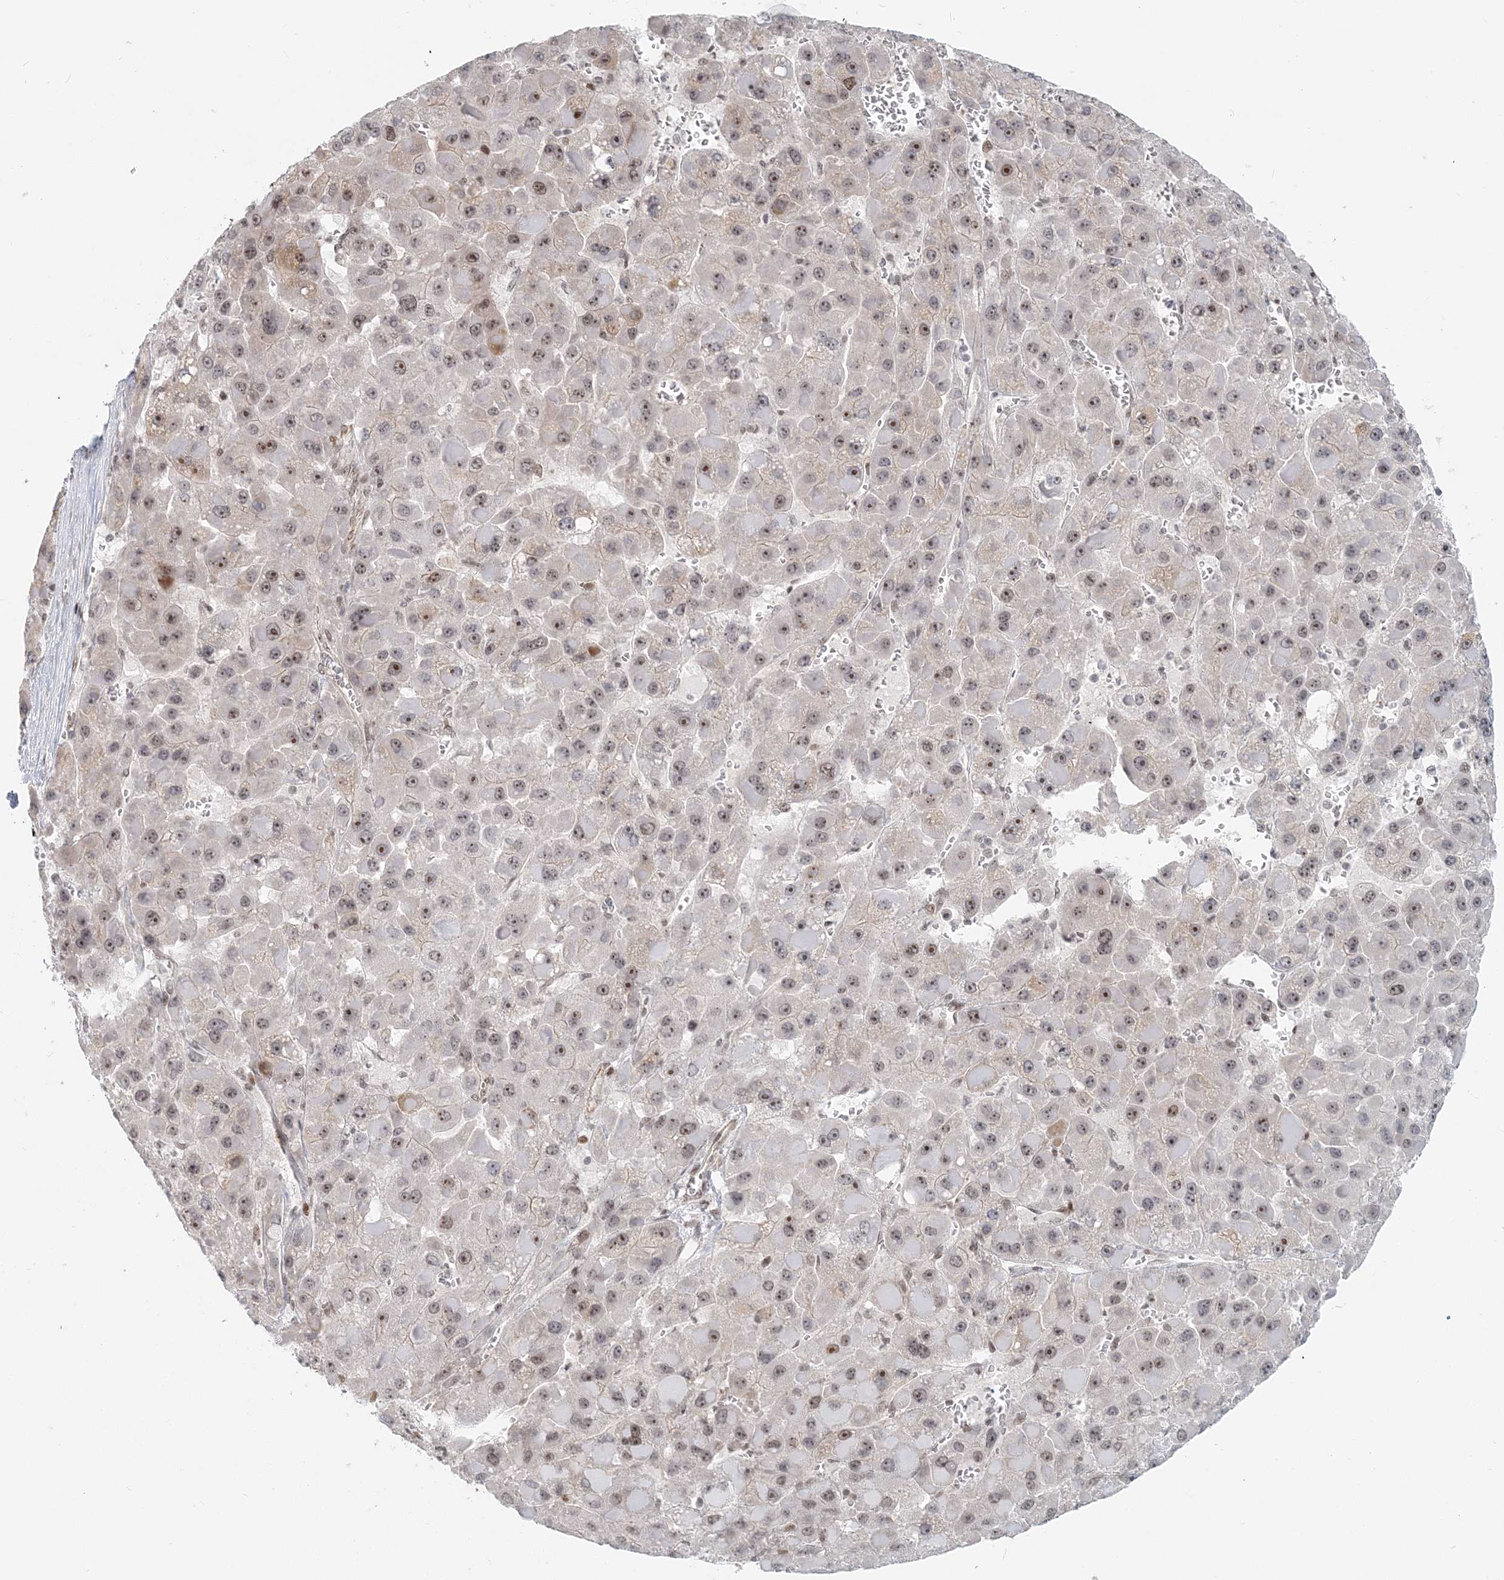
{"staining": {"intensity": "weak", "quantity": ">75%", "location": "nuclear"}, "tissue": "liver cancer", "cell_type": "Tumor cells", "image_type": "cancer", "snomed": [{"axis": "morphology", "description": "Carcinoma, Hepatocellular, NOS"}, {"axis": "topography", "description": "Liver"}], "caption": "The micrograph displays a brown stain indicating the presence of a protein in the nuclear of tumor cells in liver cancer.", "gene": "BAZ1B", "patient": {"sex": "female", "age": 73}}